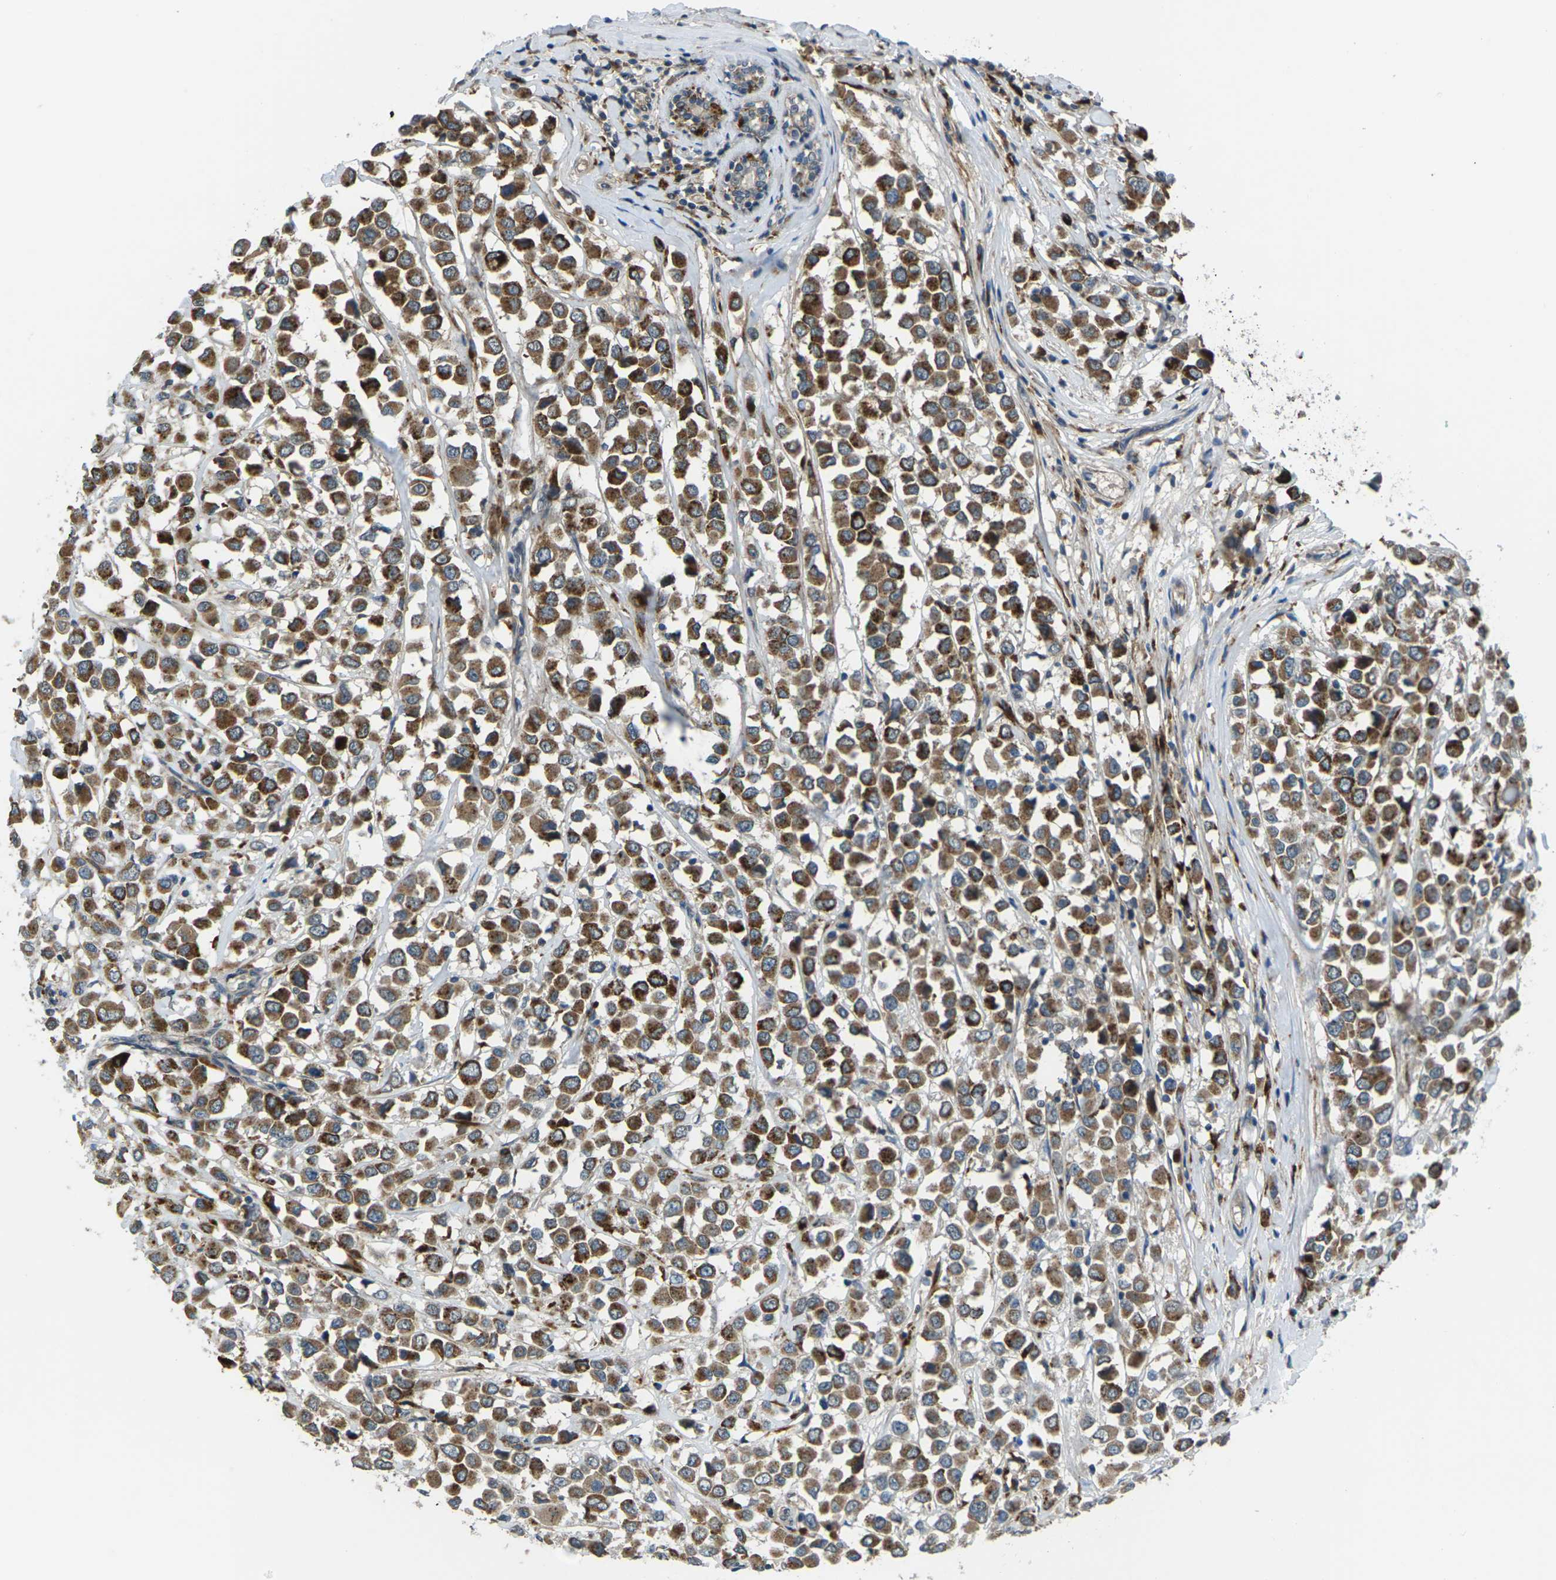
{"staining": {"intensity": "moderate", "quantity": ">75%", "location": "cytoplasmic/membranous"}, "tissue": "breast cancer", "cell_type": "Tumor cells", "image_type": "cancer", "snomed": [{"axis": "morphology", "description": "Duct carcinoma"}, {"axis": "topography", "description": "Breast"}], "caption": "This is a micrograph of IHC staining of breast cancer, which shows moderate expression in the cytoplasmic/membranous of tumor cells.", "gene": "SLC31A2", "patient": {"sex": "female", "age": 61}}